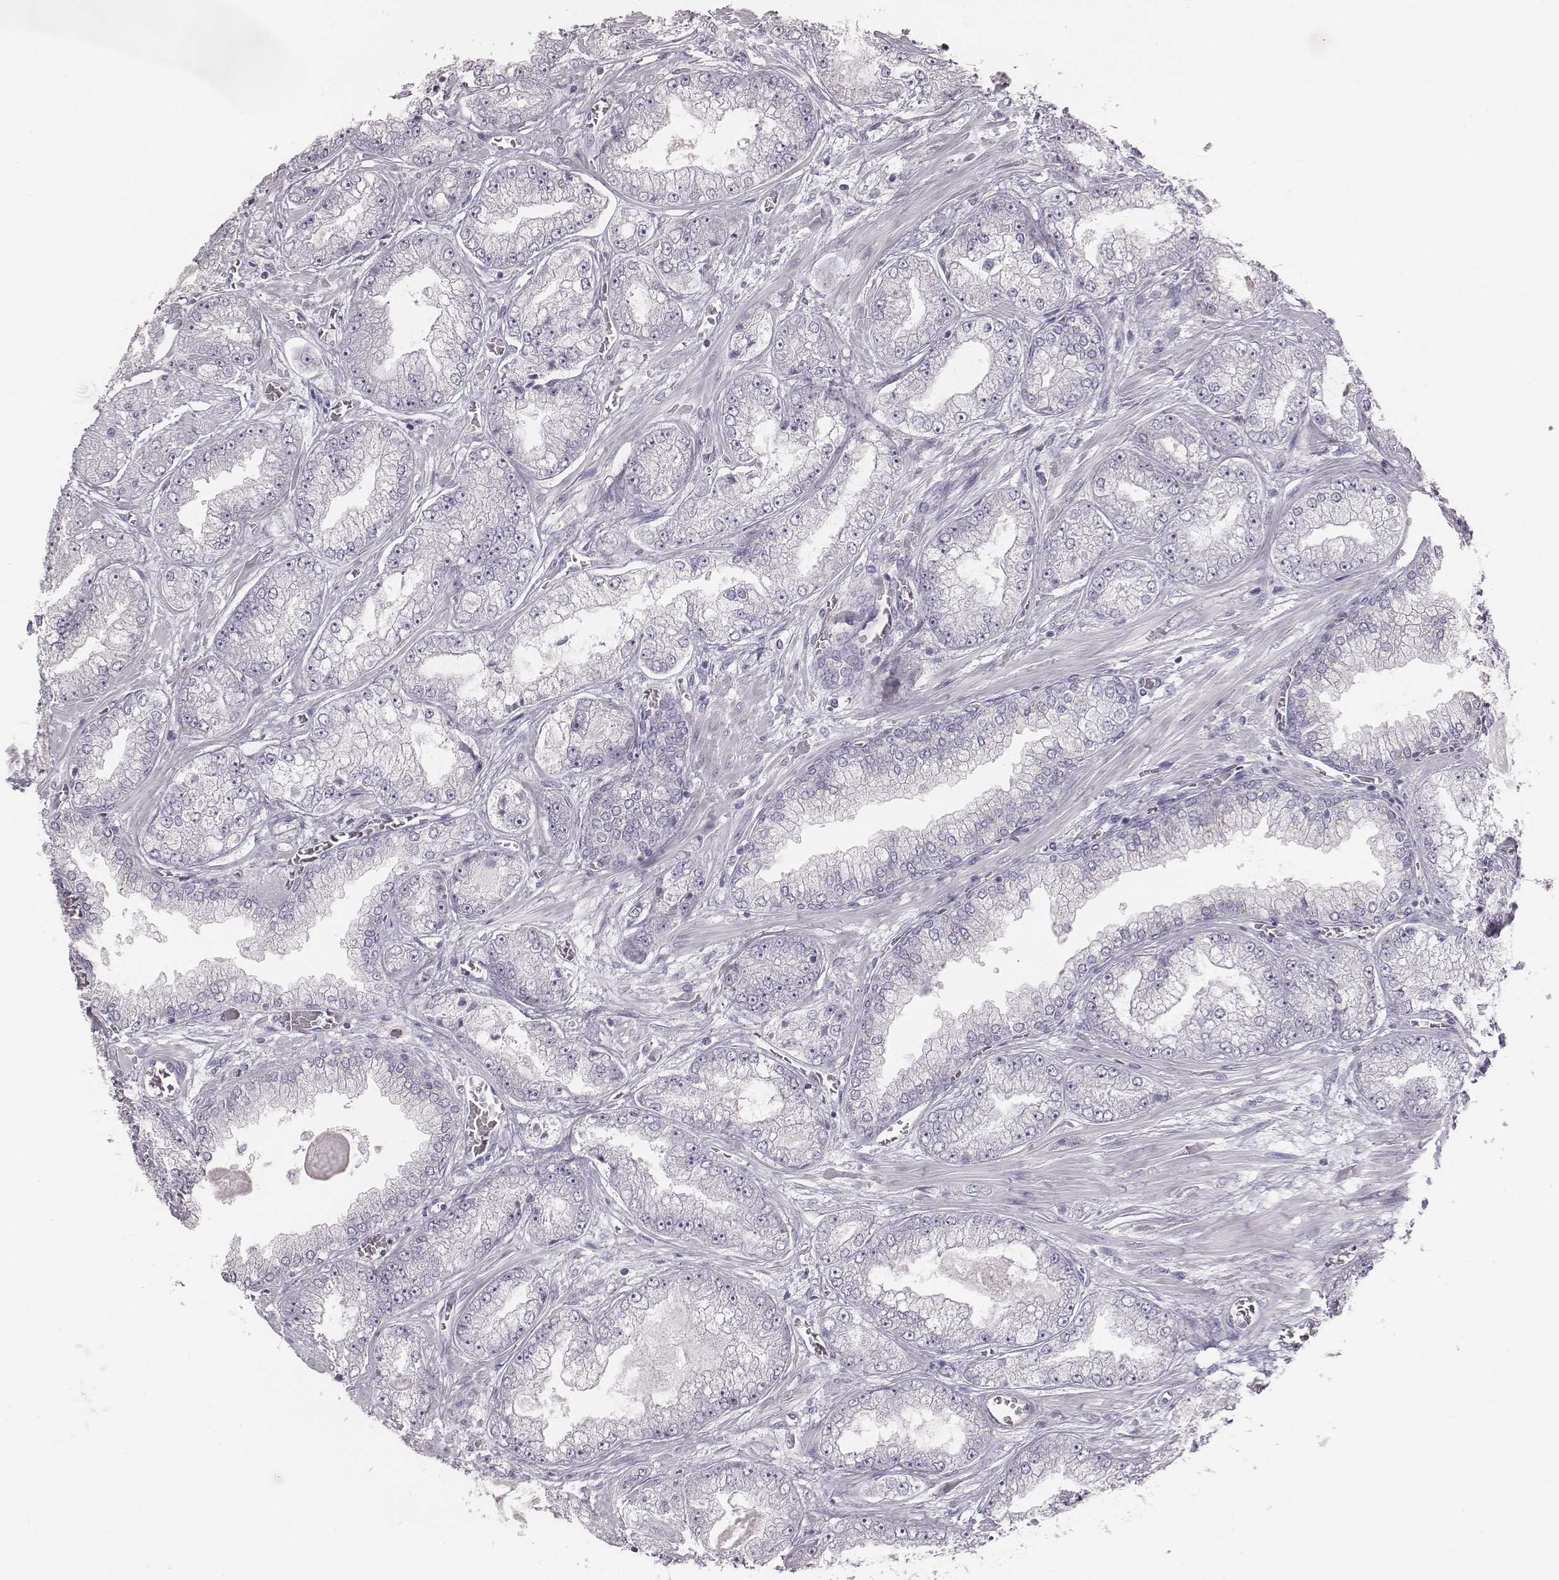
{"staining": {"intensity": "negative", "quantity": "none", "location": "none"}, "tissue": "prostate cancer", "cell_type": "Tumor cells", "image_type": "cancer", "snomed": [{"axis": "morphology", "description": "Adenocarcinoma, Low grade"}, {"axis": "topography", "description": "Prostate"}], "caption": "There is no significant expression in tumor cells of low-grade adenocarcinoma (prostate).", "gene": "C6orf58", "patient": {"sex": "male", "age": 57}}